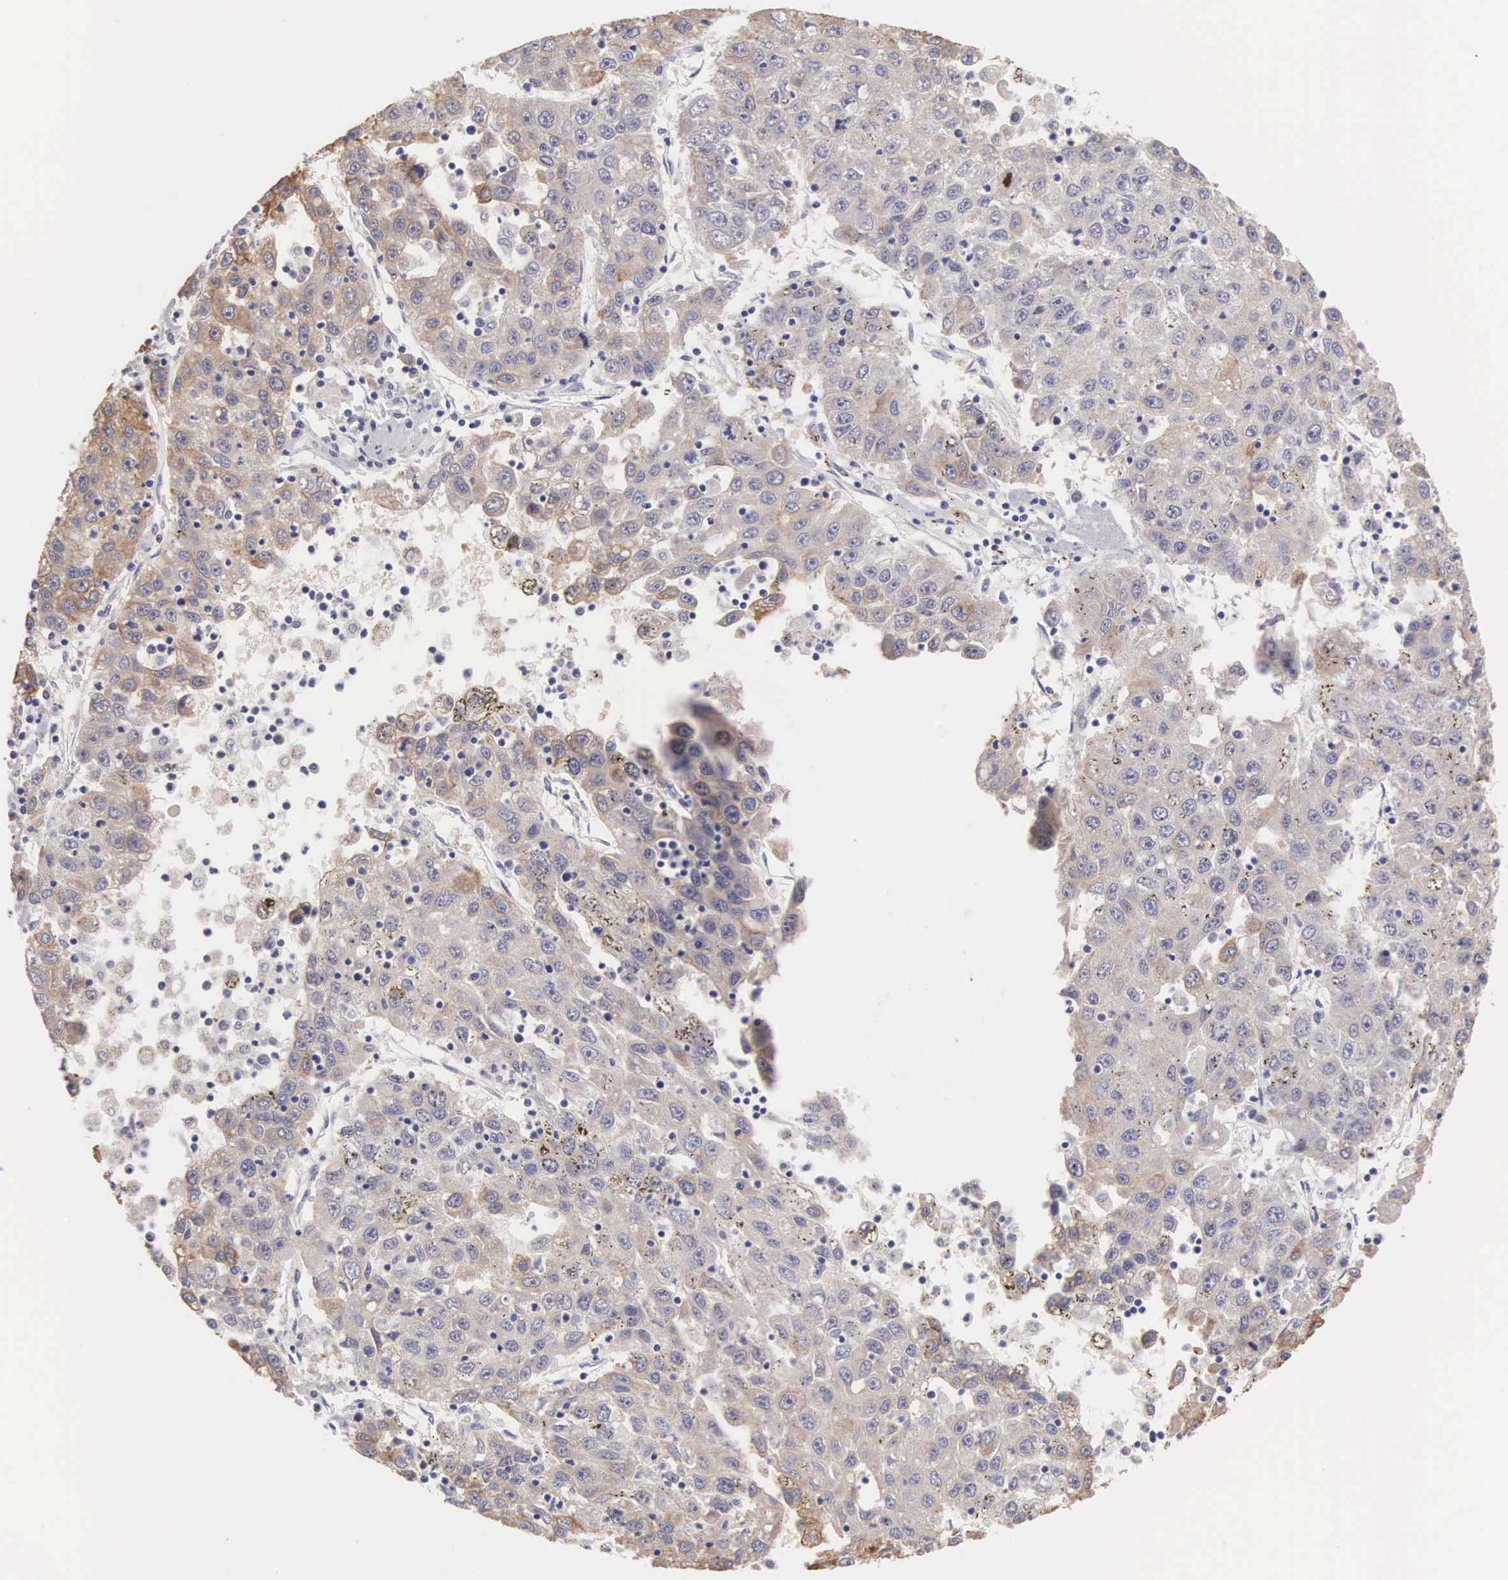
{"staining": {"intensity": "weak", "quantity": "25%-75%", "location": "cytoplasmic/membranous"}, "tissue": "liver cancer", "cell_type": "Tumor cells", "image_type": "cancer", "snomed": [{"axis": "morphology", "description": "Carcinoma, Hepatocellular, NOS"}, {"axis": "topography", "description": "Liver"}], "caption": "IHC histopathology image of liver cancer (hepatocellular carcinoma) stained for a protein (brown), which shows low levels of weak cytoplasmic/membranous staining in approximately 25%-75% of tumor cells.", "gene": "PIR", "patient": {"sex": "male", "age": 49}}